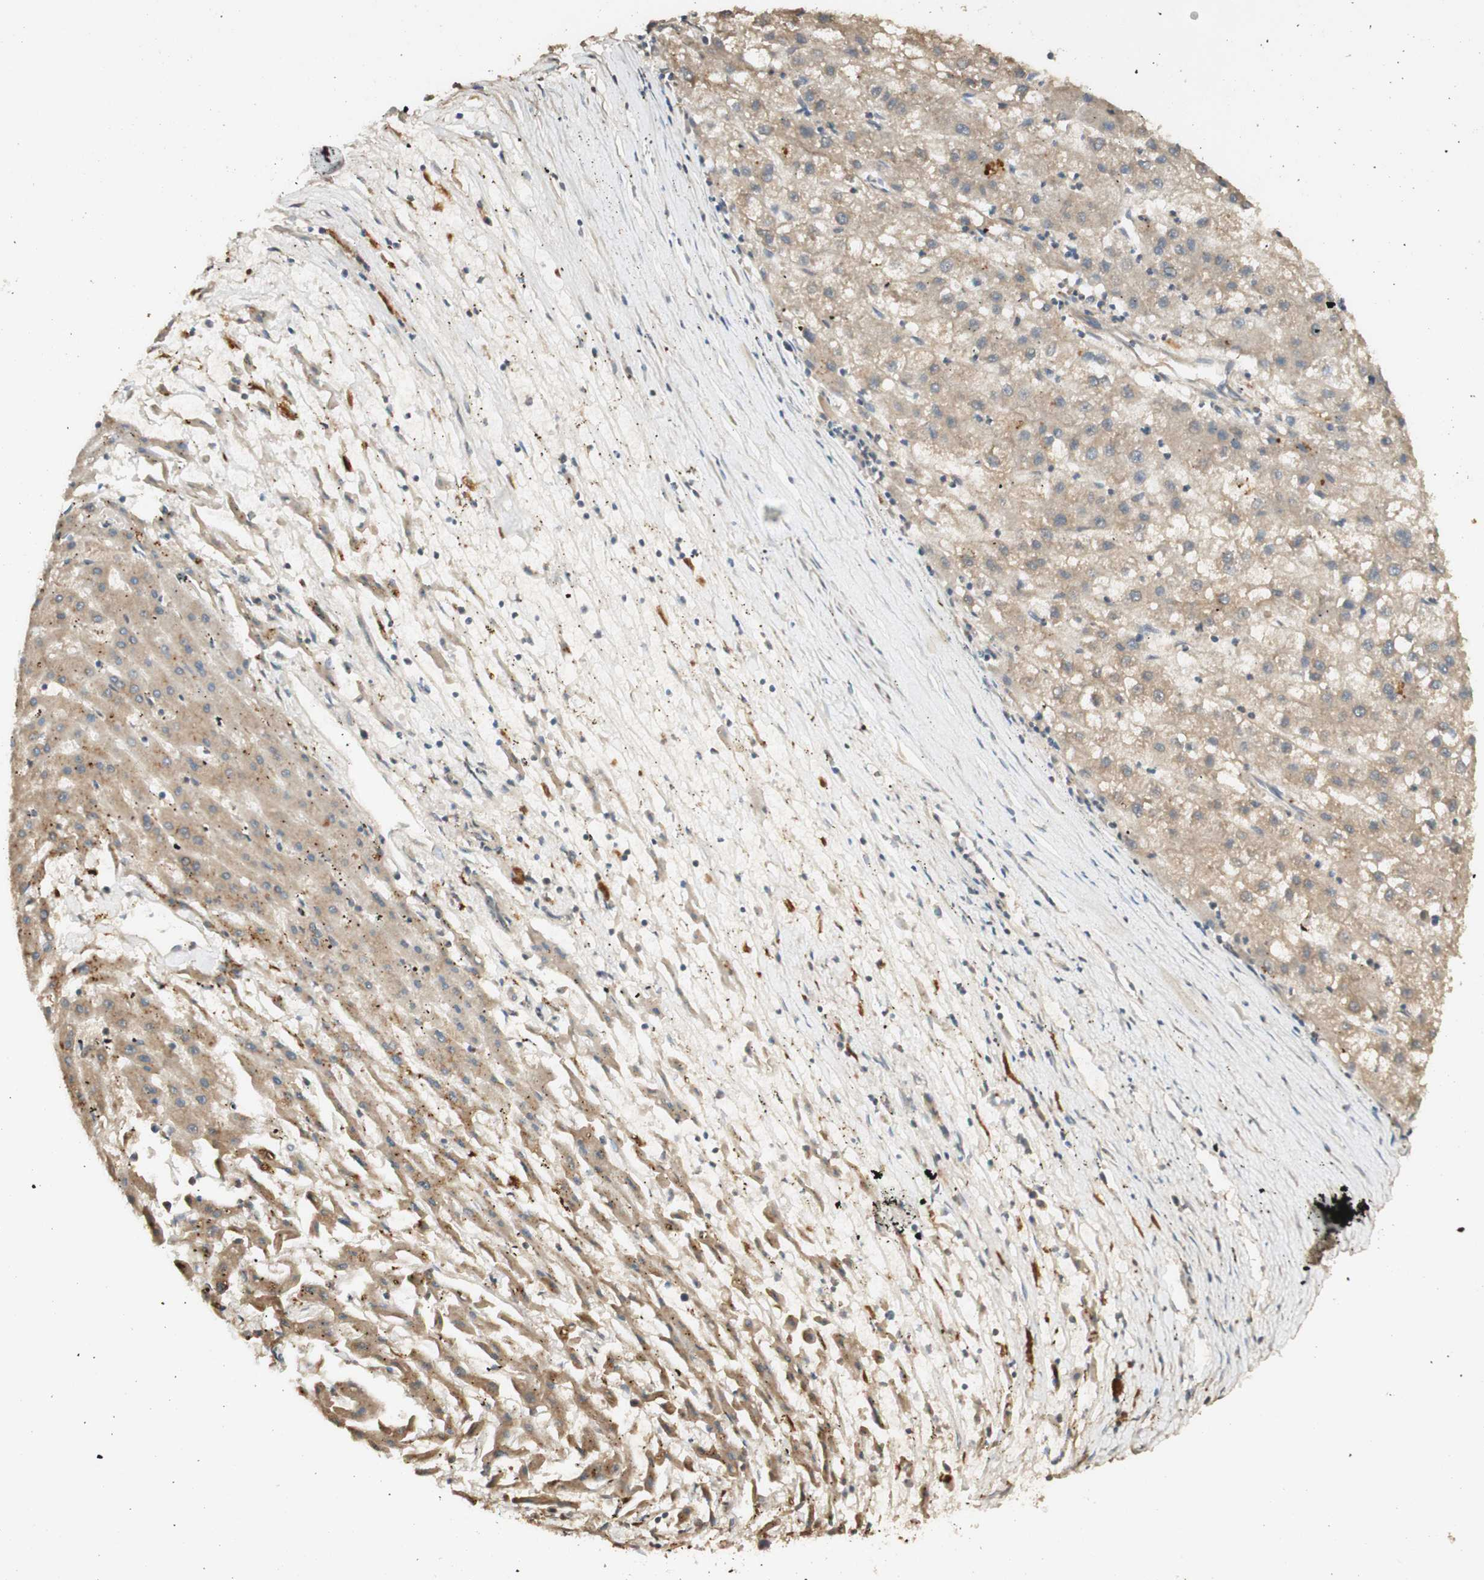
{"staining": {"intensity": "weak", "quantity": ">75%", "location": "cytoplasmic/membranous"}, "tissue": "liver cancer", "cell_type": "Tumor cells", "image_type": "cancer", "snomed": [{"axis": "morphology", "description": "Carcinoma, Hepatocellular, NOS"}, {"axis": "topography", "description": "Liver"}], "caption": "Protein staining of liver hepatocellular carcinoma tissue demonstrates weak cytoplasmic/membranous expression in approximately >75% of tumor cells. (DAB IHC, brown staining for protein, blue staining for nuclei).", "gene": "AGER", "patient": {"sex": "male", "age": 72}}